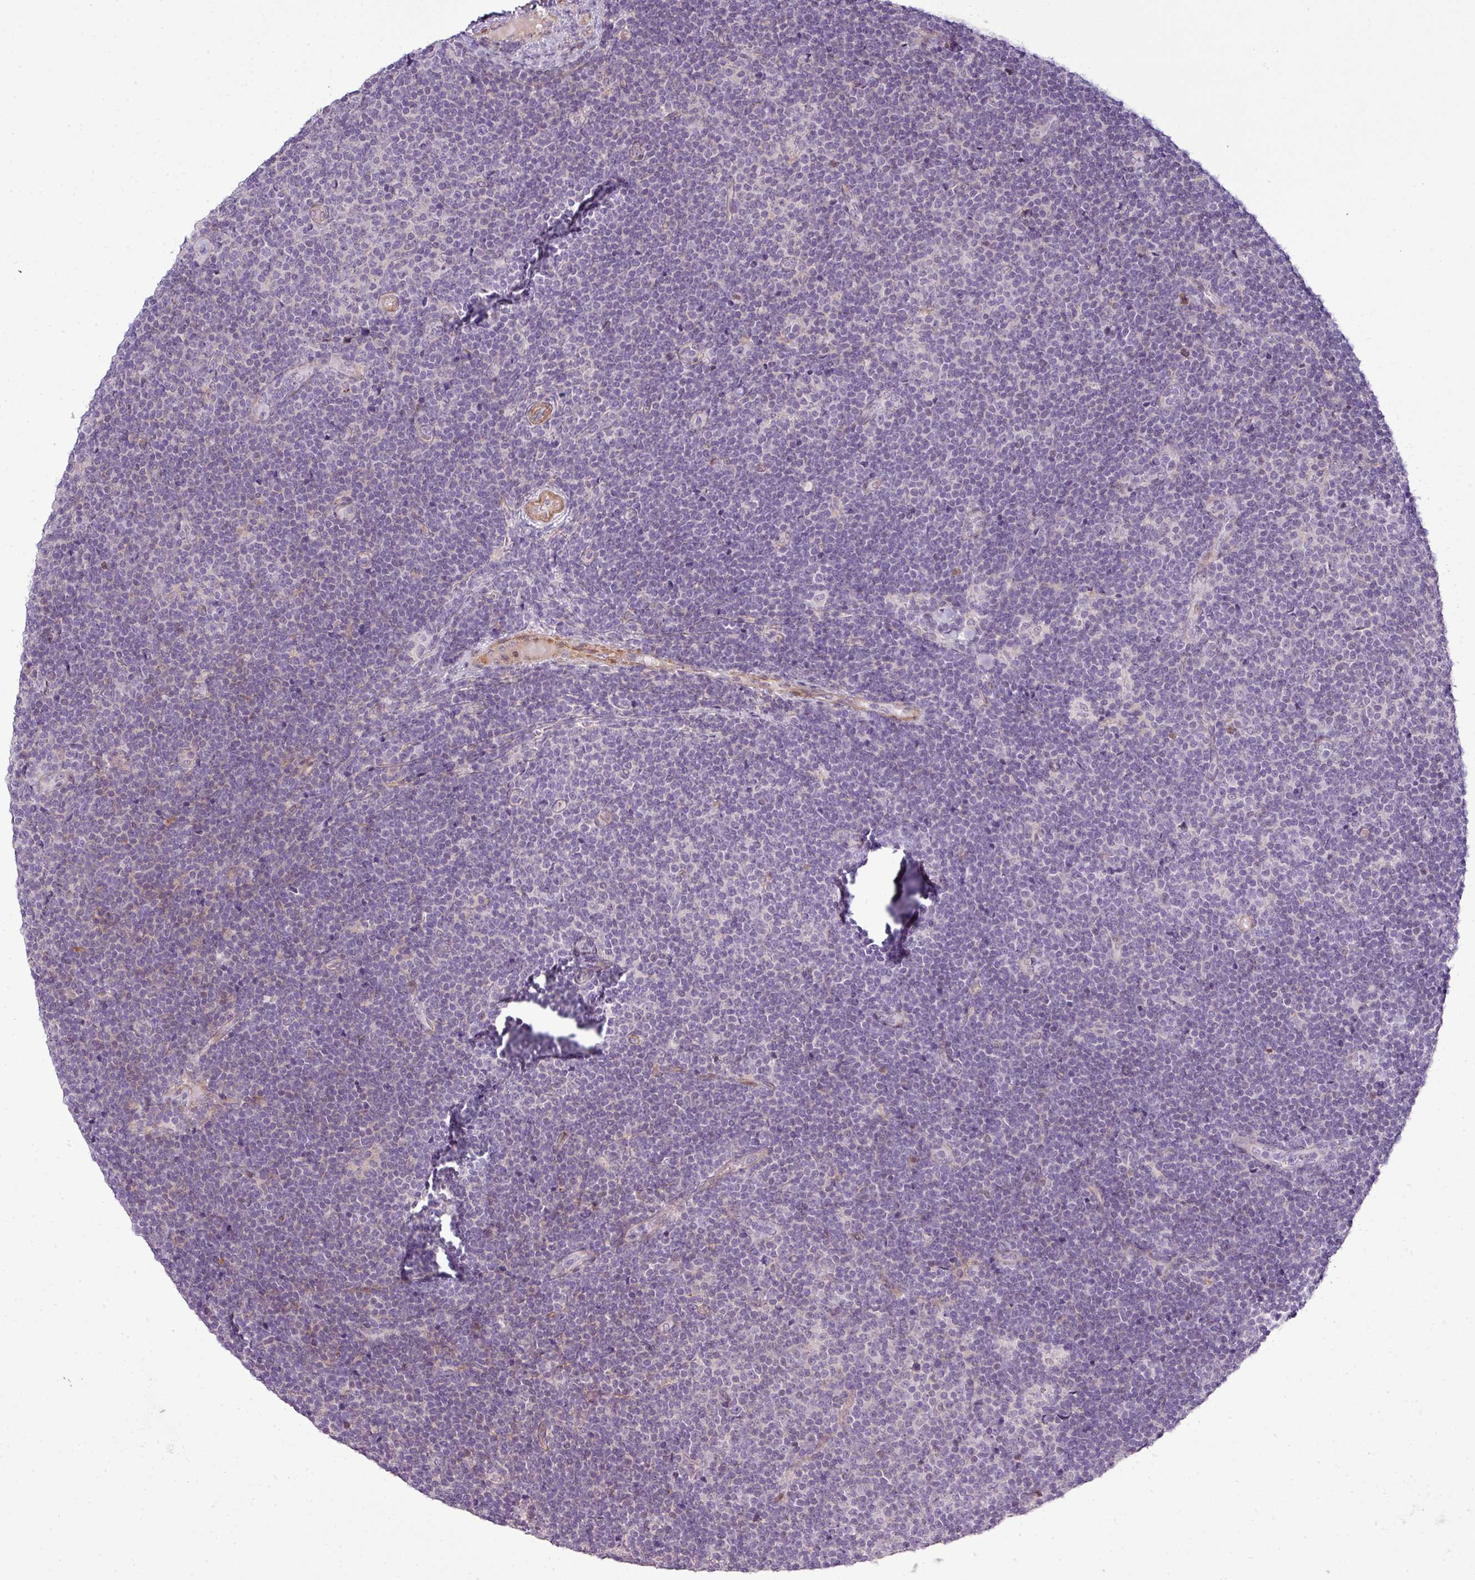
{"staining": {"intensity": "weak", "quantity": "25%-75%", "location": "cytoplasmic/membranous"}, "tissue": "lymphoma", "cell_type": "Tumor cells", "image_type": "cancer", "snomed": [{"axis": "morphology", "description": "Malignant lymphoma, non-Hodgkin's type, Low grade"}, {"axis": "topography", "description": "Lymph node"}], "caption": "The histopathology image displays staining of lymphoma, revealing weak cytoplasmic/membranous protein staining (brown color) within tumor cells. The staining was performed using DAB to visualize the protein expression in brown, while the nuclei were stained in blue with hematoxylin (Magnification: 20x).", "gene": "ZNF688", "patient": {"sex": "male", "age": 48}}